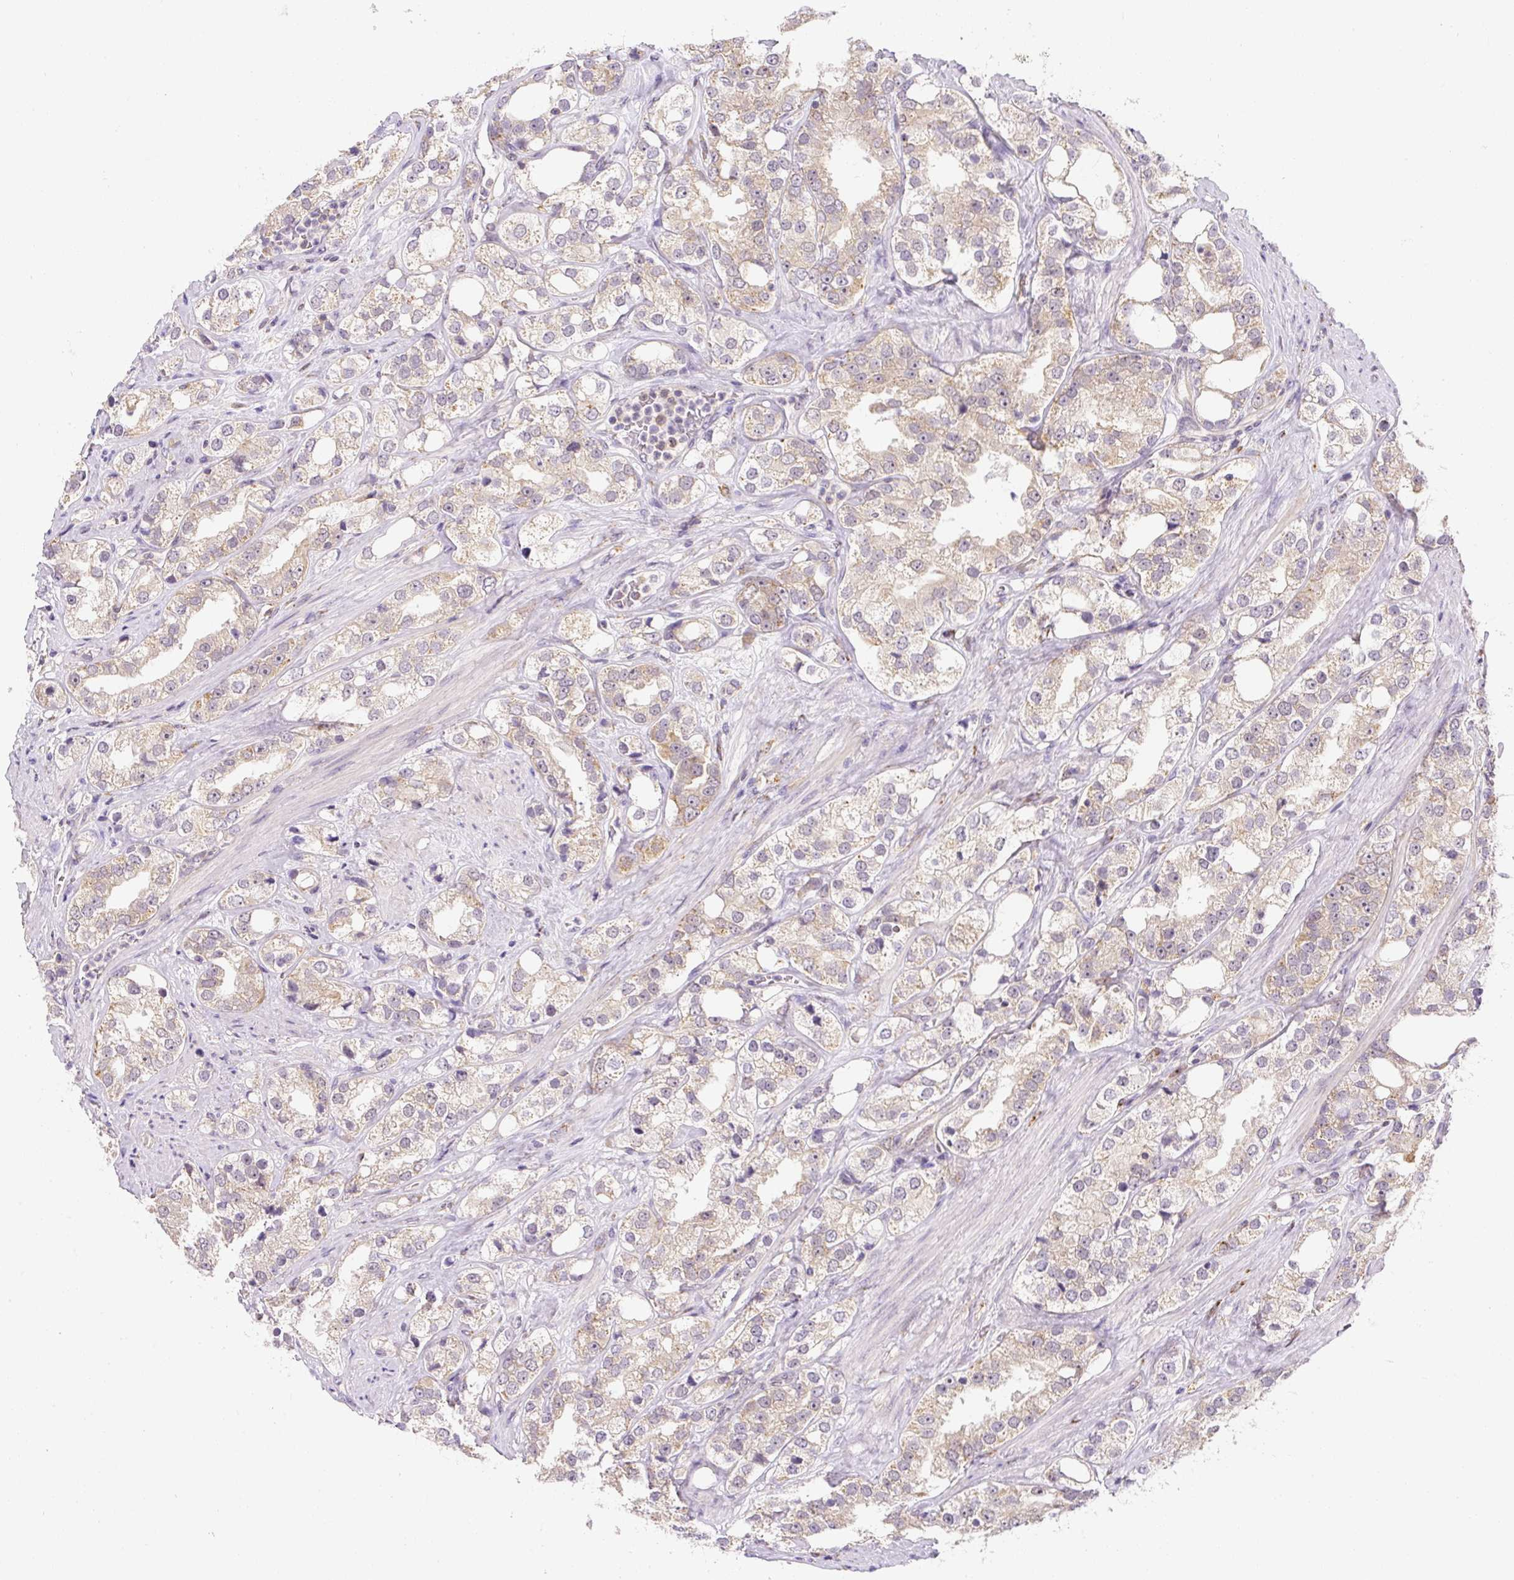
{"staining": {"intensity": "moderate", "quantity": "<25%", "location": "cytoplasmic/membranous"}, "tissue": "prostate cancer", "cell_type": "Tumor cells", "image_type": "cancer", "snomed": [{"axis": "morphology", "description": "Adenocarcinoma, NOS"}, {"axis": "topography", "description": "Prostate"}], "caption": "Immunohistochemical staining of prostate cancer (adenocarcinoma) demonstrates low levels of moderate cytoplasmic/membranous protein staining in approximately <25% of tumor cells. The staining was performed using DAB (3,3'-diaminobenzidine), with brown indicating positive protein expression. Nuclei are stained blue with hematoxylin.", "gene": "PLA2G4A", "patient": {"sex": "male", "age": 79}}